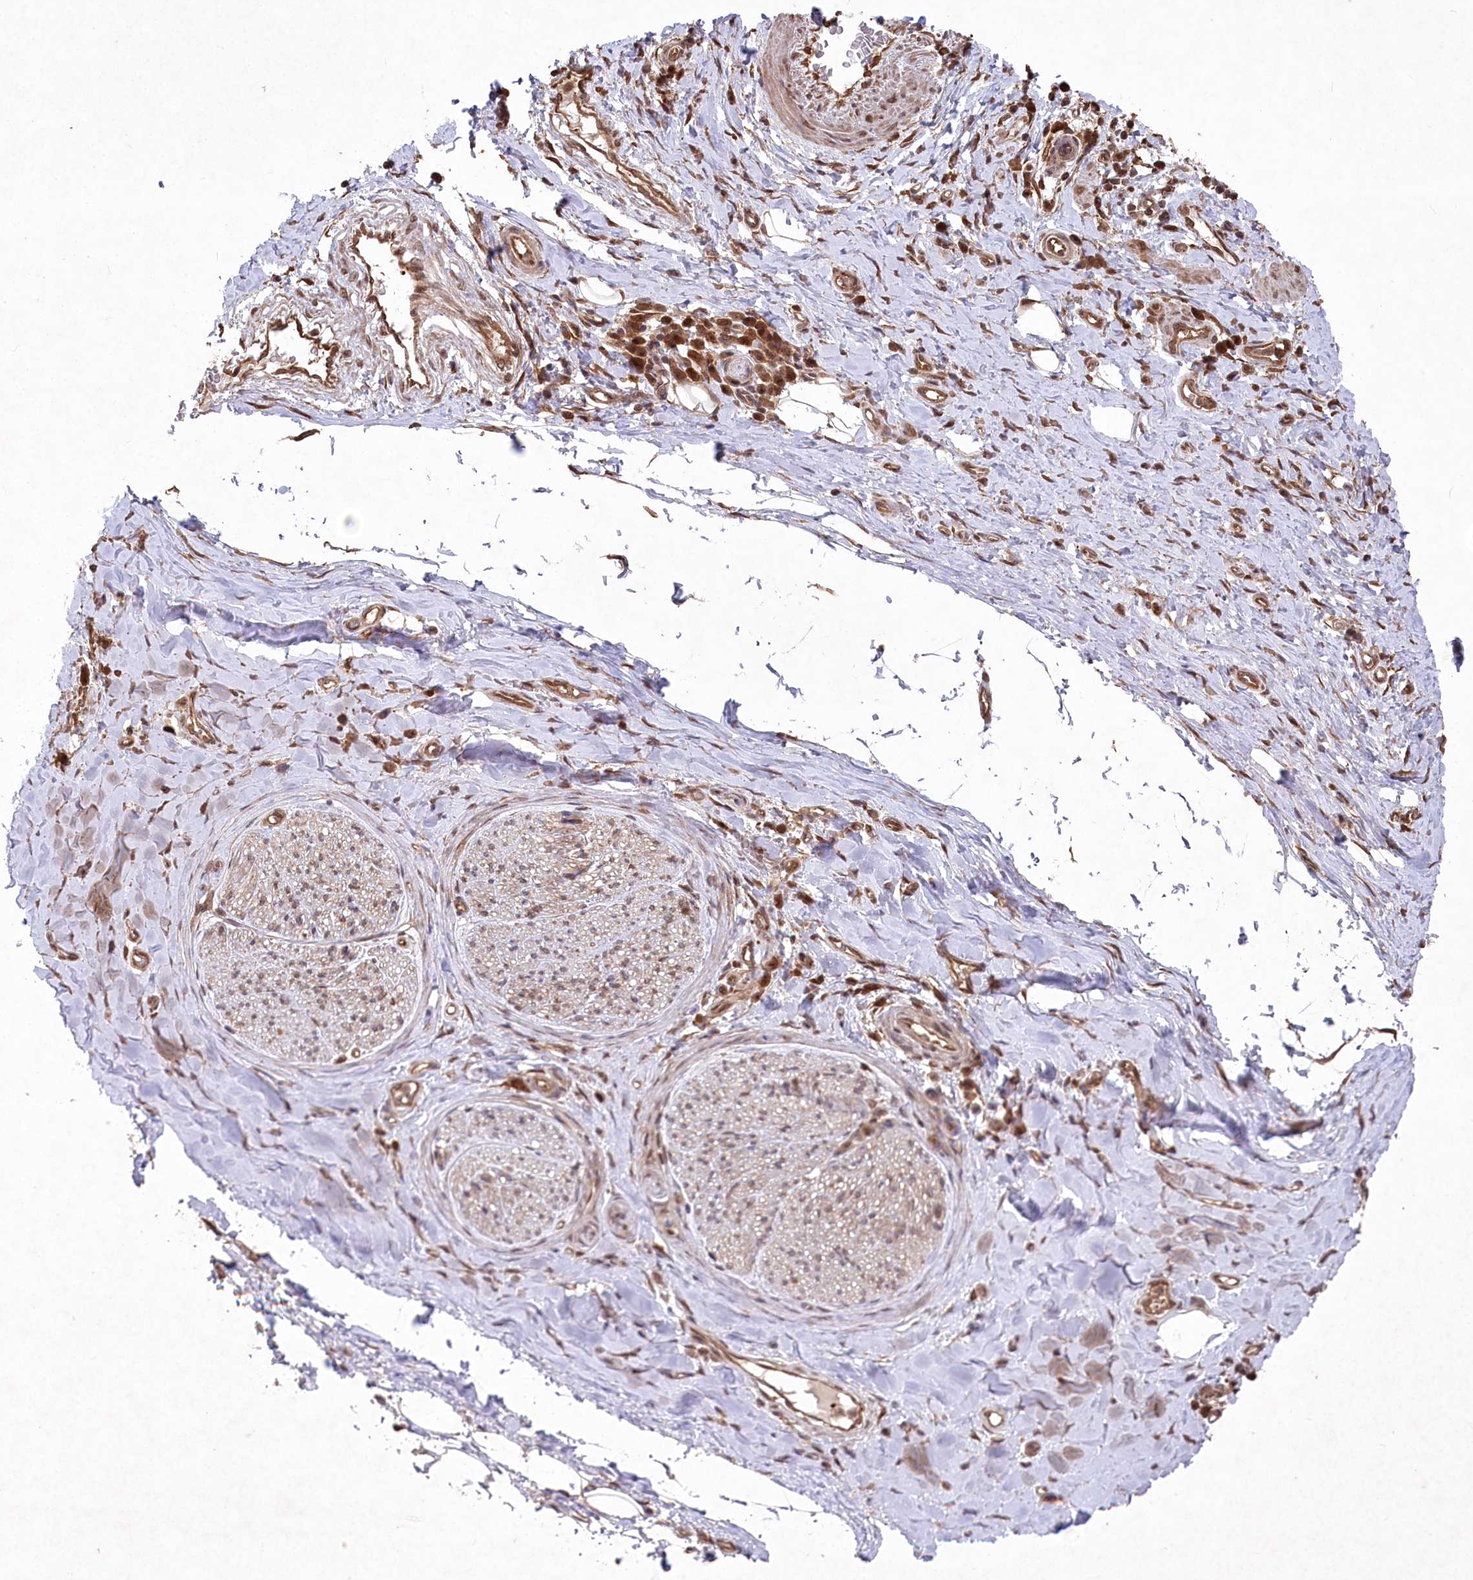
{"staining": {"intensity": "moderate", "quantity": ">75%", "location": "nuclear"}, "tissue": "adipose tissue", "cell_type": "Adipocytes", "image_type": "normal", "snomed": [{"axis": "morphology", "description": "Normal tissue, NOS"}, {"axis": "morphology", "description": "Adenocarcinoma, NOS"}, {"axis": "topography", "description": "Esophagus"}, {"axis": "topography", "description": "Stomach, upper"}, {"axis": "topography", "description": "Peripheral nerve tissue"}], "caption": "Approximately >75% of adipocytes in benign adipose tissue display moderate nuclear protein positivity as visualized by brown immunohistochemical staining.", "gene": "PSMA1", "patient": {"sex": "male", "age": 62}}